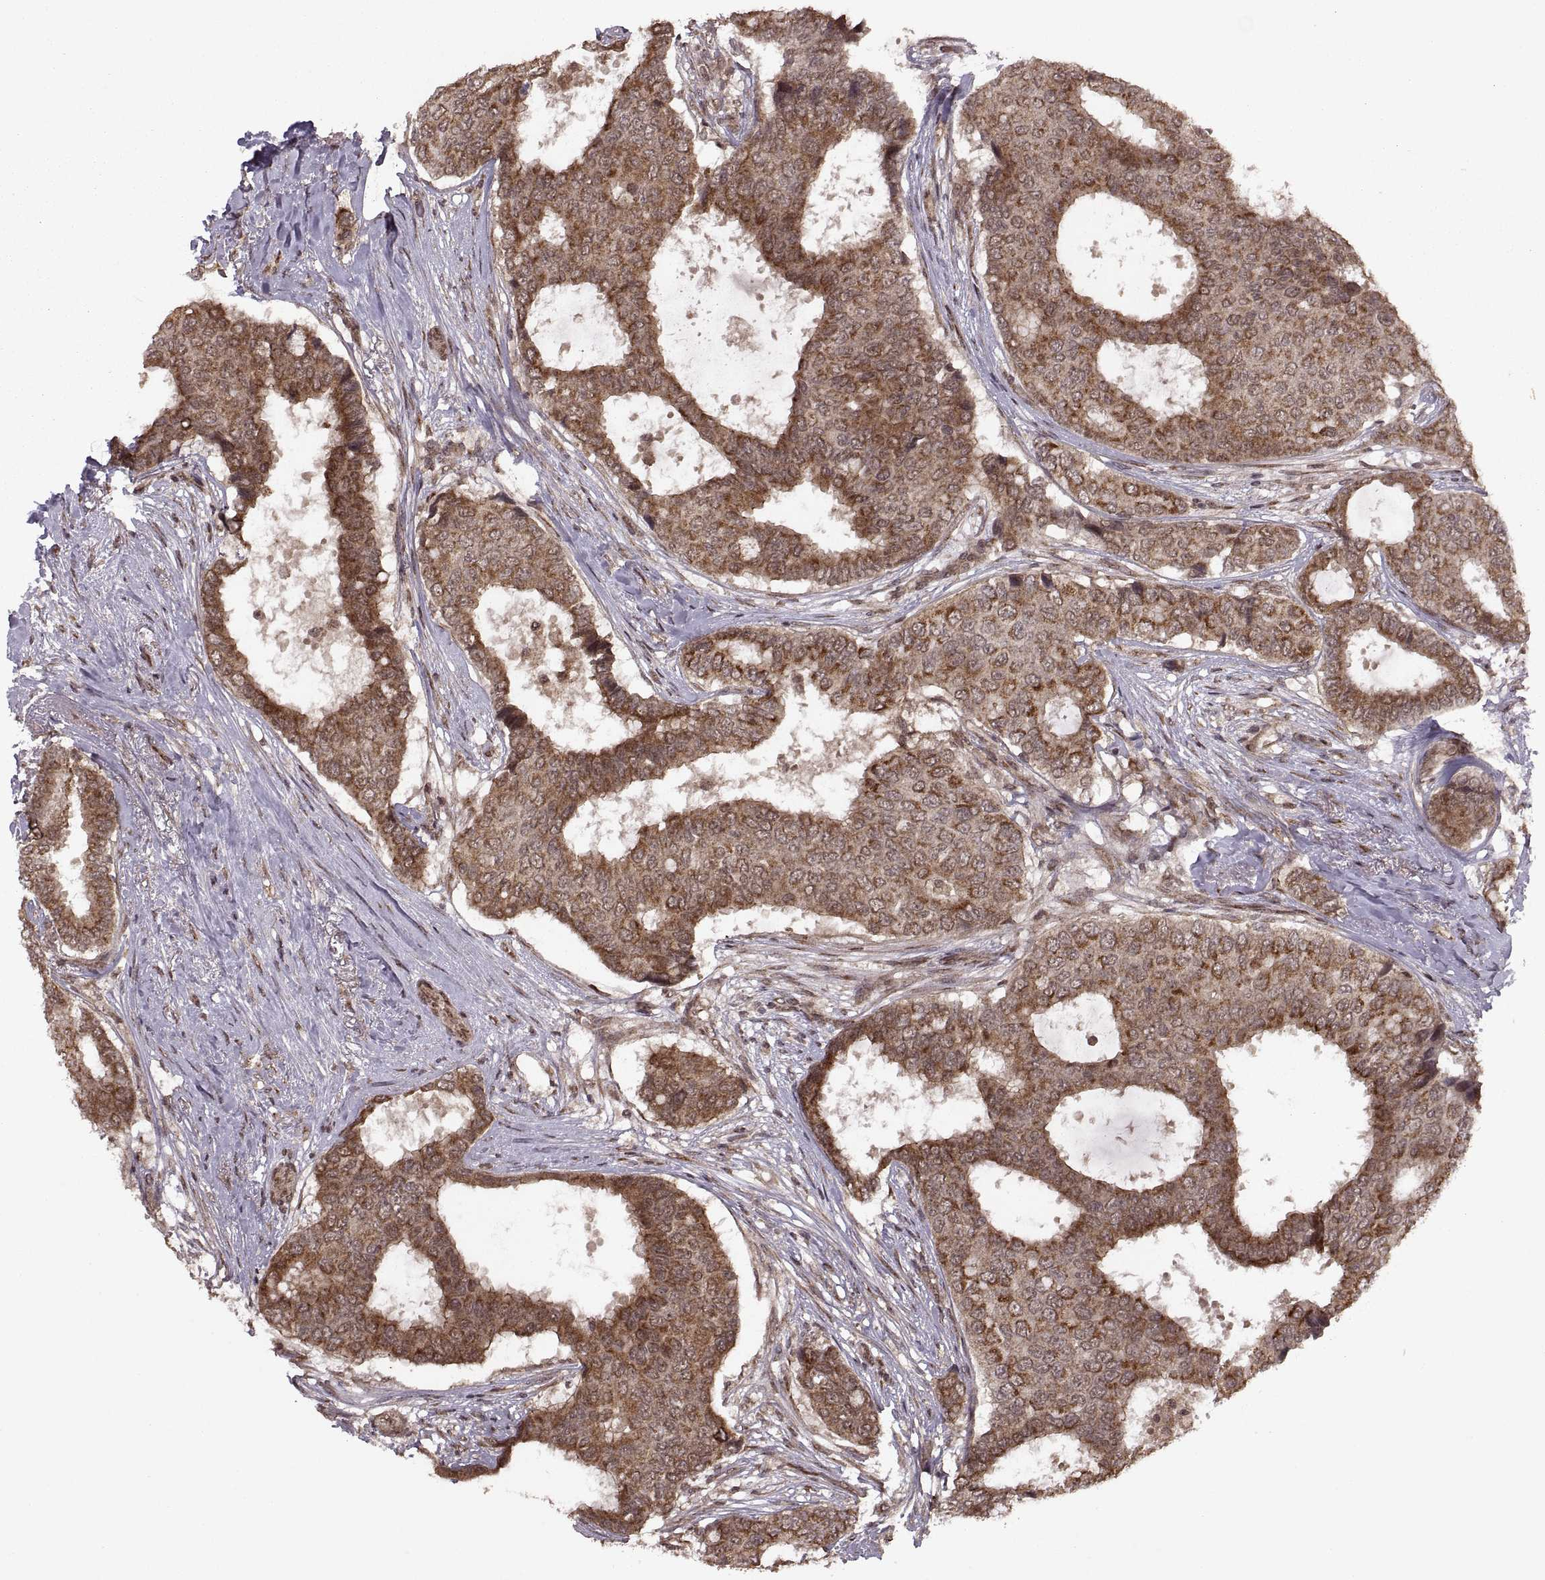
{"staining": {"intensity": "moderate", "quantity": ">75%", "location": "cytoplasmic/membranous"}, "tissue": "breast cancer", "cell_type": "Tumor cells", "image_type": "cancer", "snomed": [{"axis": "morphology", "description": "Duct carcinoma"}, {"axis": "topography", "description": "Breast"}], "caption": "This micrograph exhibits infiltrating ductal carcinoma (breast) stained with immunohistochemistry to label a protein in brown. The cytoplasmic/membranous of tumor cells show moderate positivity for the protein. Nuclei are counter-stained blue.", "gene": "PTOV1", "patient": {"sex": "female", "age": 75}}